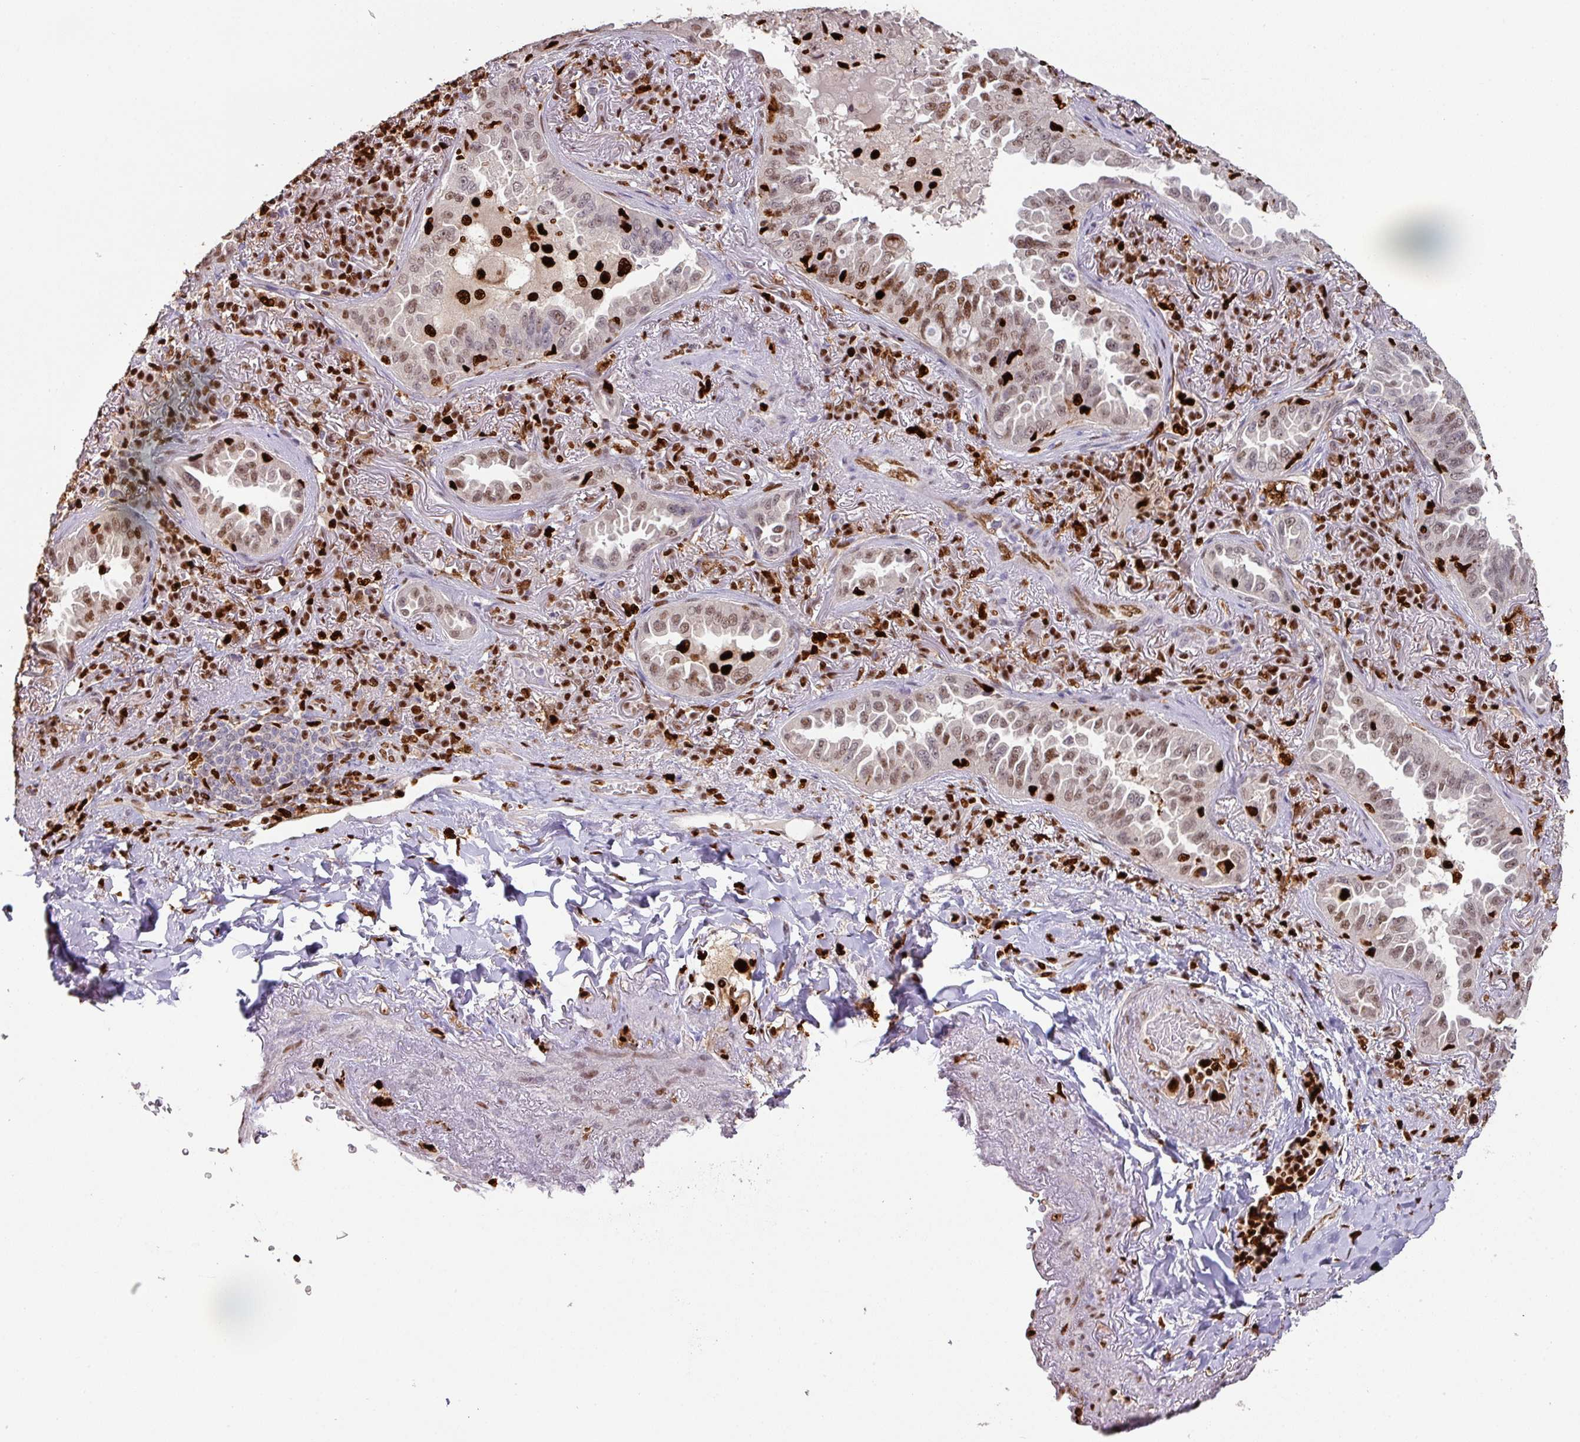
{"staining": {"intensity": "moderate", "quantity": ">75%", "location": "nuclear"}, "tissue": "lung cancer", "cell_type": "Tumor cells", "image_type": "cancer", "snomed": [{"axis": "morphology", "description": "Adenocarcinoma, NOS"}, {"axis": "topography", "description": "Lung"}], "caption": "The histopathology image reveals staining of lung cancer (adenocarcinoma), revealing moderate nuclear protein positivity (brown color) within tumor cells.", "gene": "SAMHD1", "patient": {"sex": "female", "age": 69}}